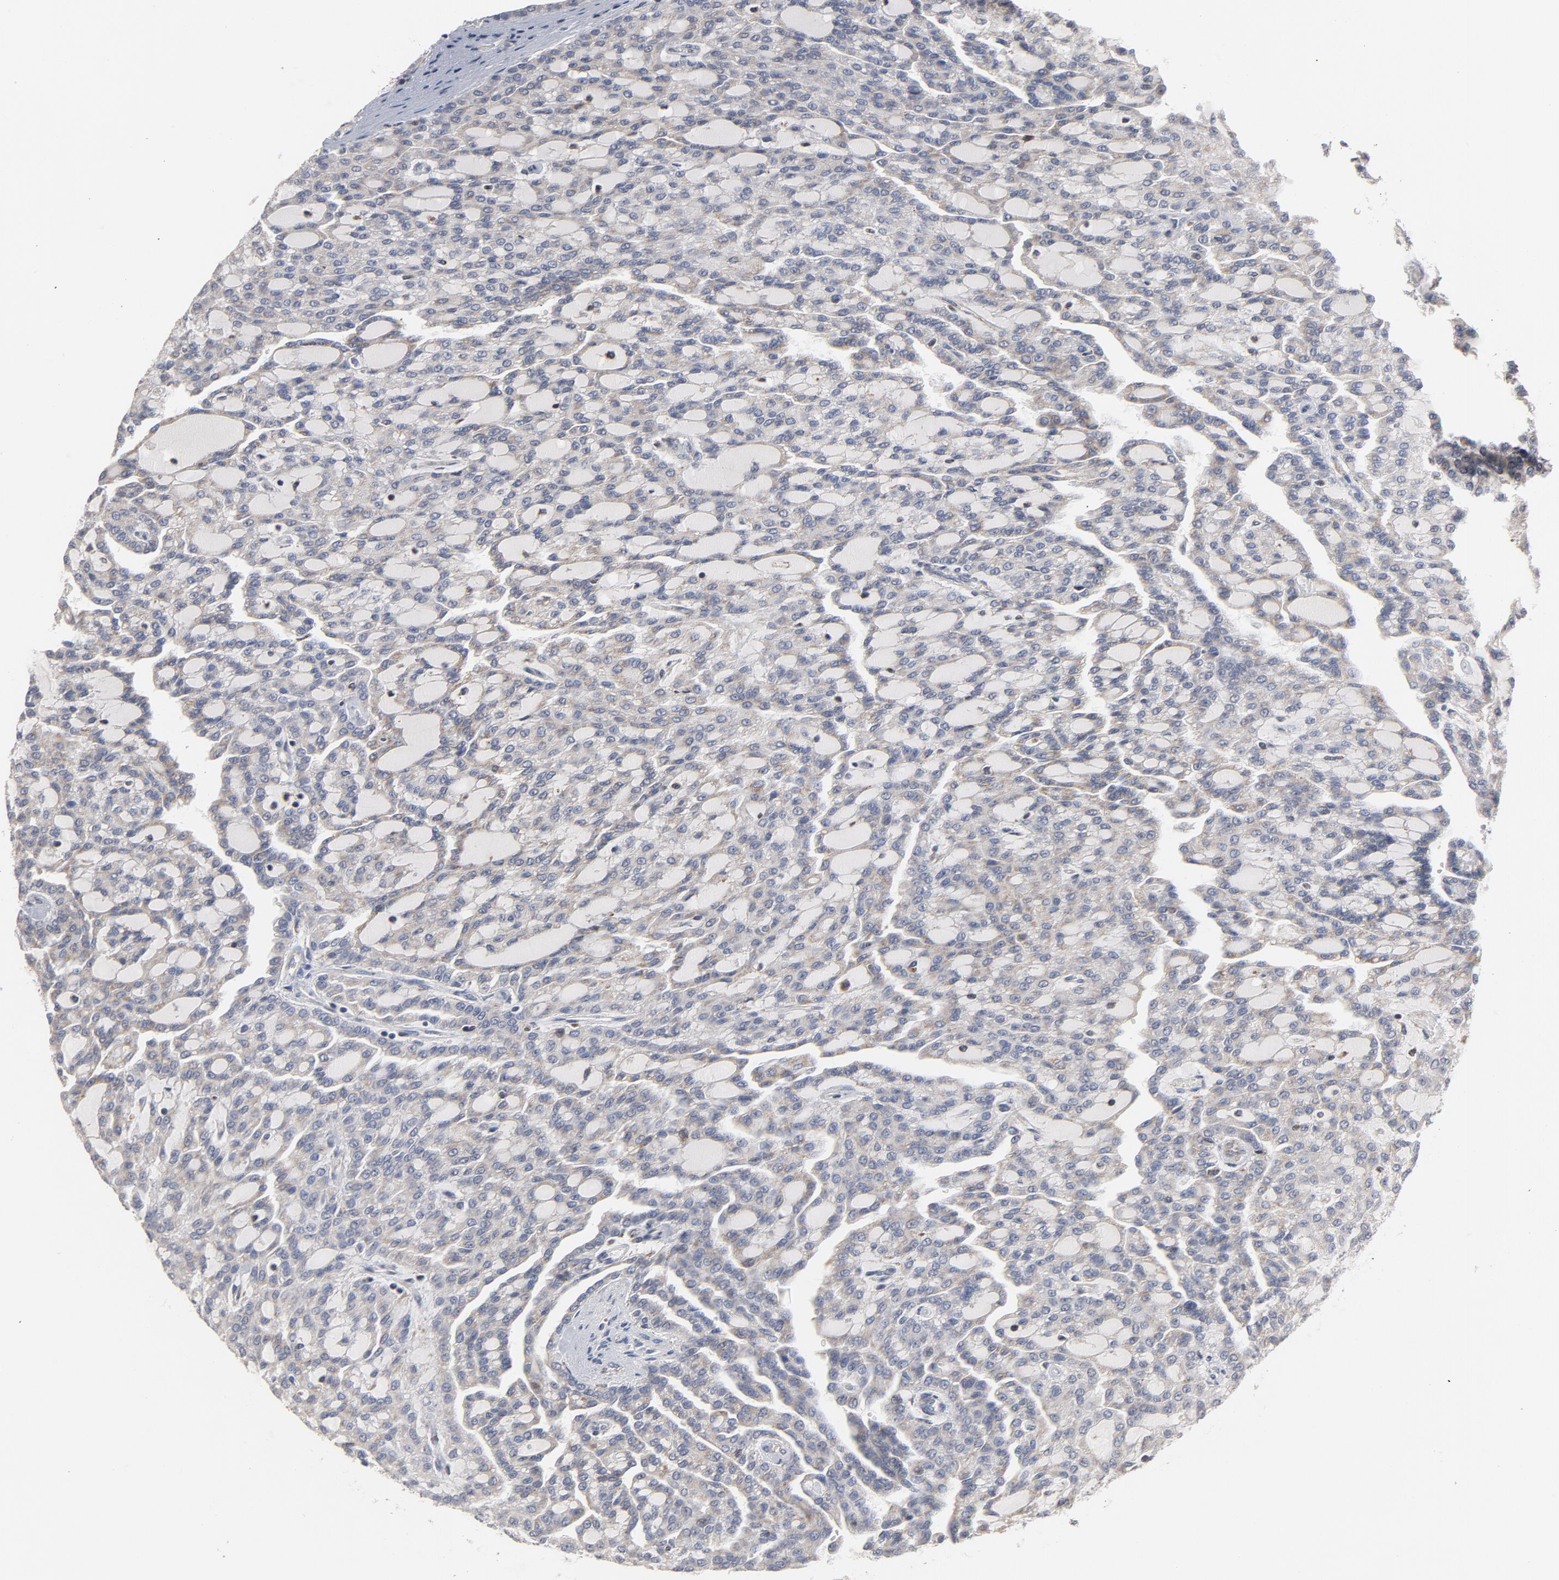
{"staining": {"intensity": "weak", "quantity": "<25%", "location": "cytoplasmic/membranous"}, "tissue": "renal cancer", "cell_type": "Tumor cells", "image_type": "cancer", "snomed": [{"axis": "morphology", "description": "Adenocarcinoma, NOS"}, {"axis": "topography", "description": "Kidney"}], "caption": "Immunohistochemistry photomicrograph of neoplastic tissue: renal cancer (adenocarcinoma) stained with DAB (3,3'-diaminobenzidine) reveals no significant protein staining in tumor cells.", "gene": "PPP1R1B", "patient": {"sex": "male", "age": 63}}